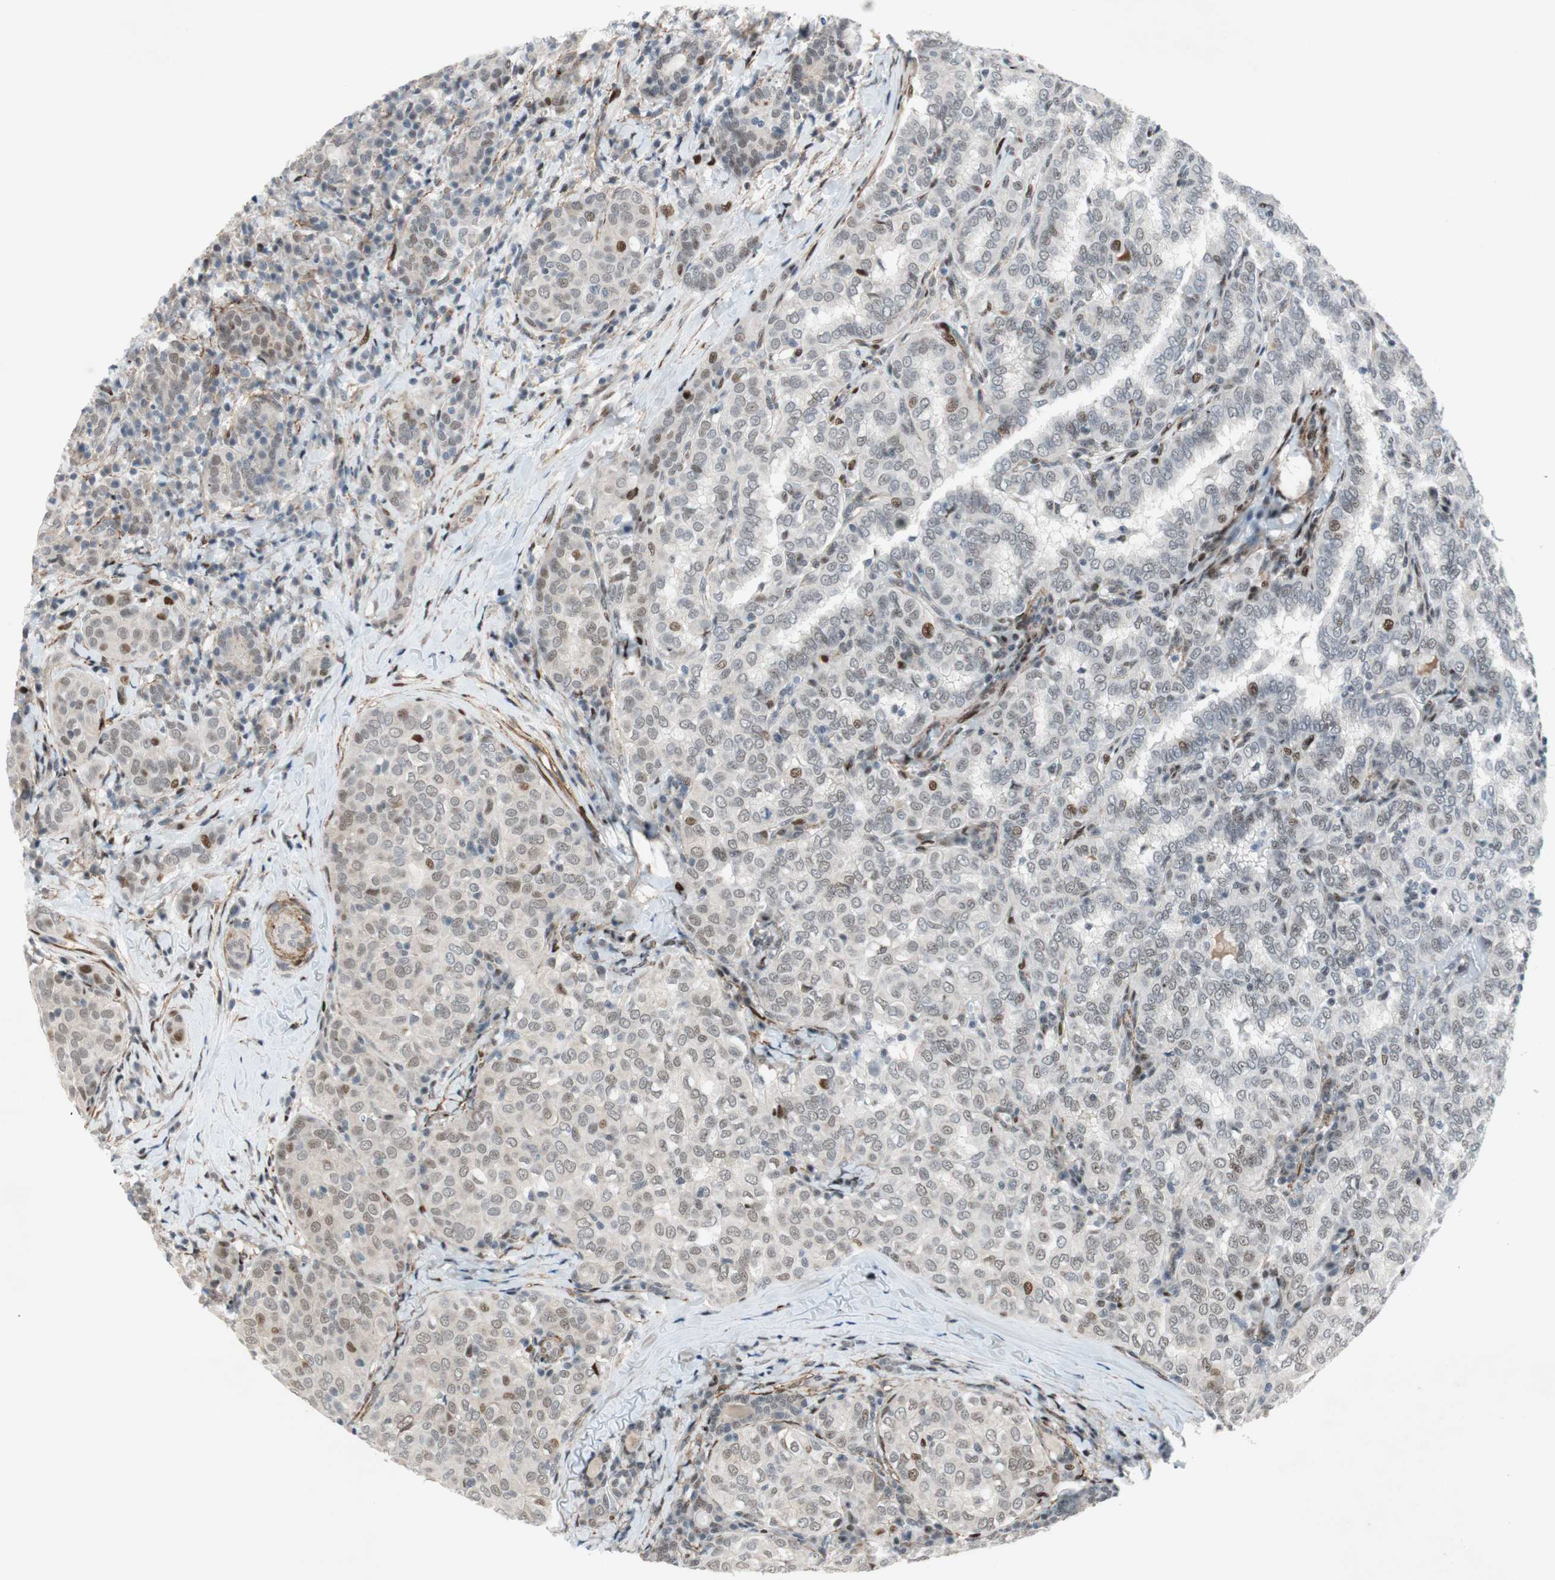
{"staining": {"intensity": "moderate", "quantity": "<25%", "location": "nuclear"}, "tissue": "thyroid cancer", "cell_type": "Tumor cells", "image_type": "cancer", "snomed": [{"axis": "morphology", "description": "Papillary adenocarcinoma, NOS"}, {"axis": "topography", "description": "Thyroid gland"}], "caption": "The image shows a brown stain indicating the presence of a protein in the nuclear of tumor cells in papillary adenocarcinoma (thyroid).", "gene": "FBXO44", "patient": {"sex": "female", "age": 30}}